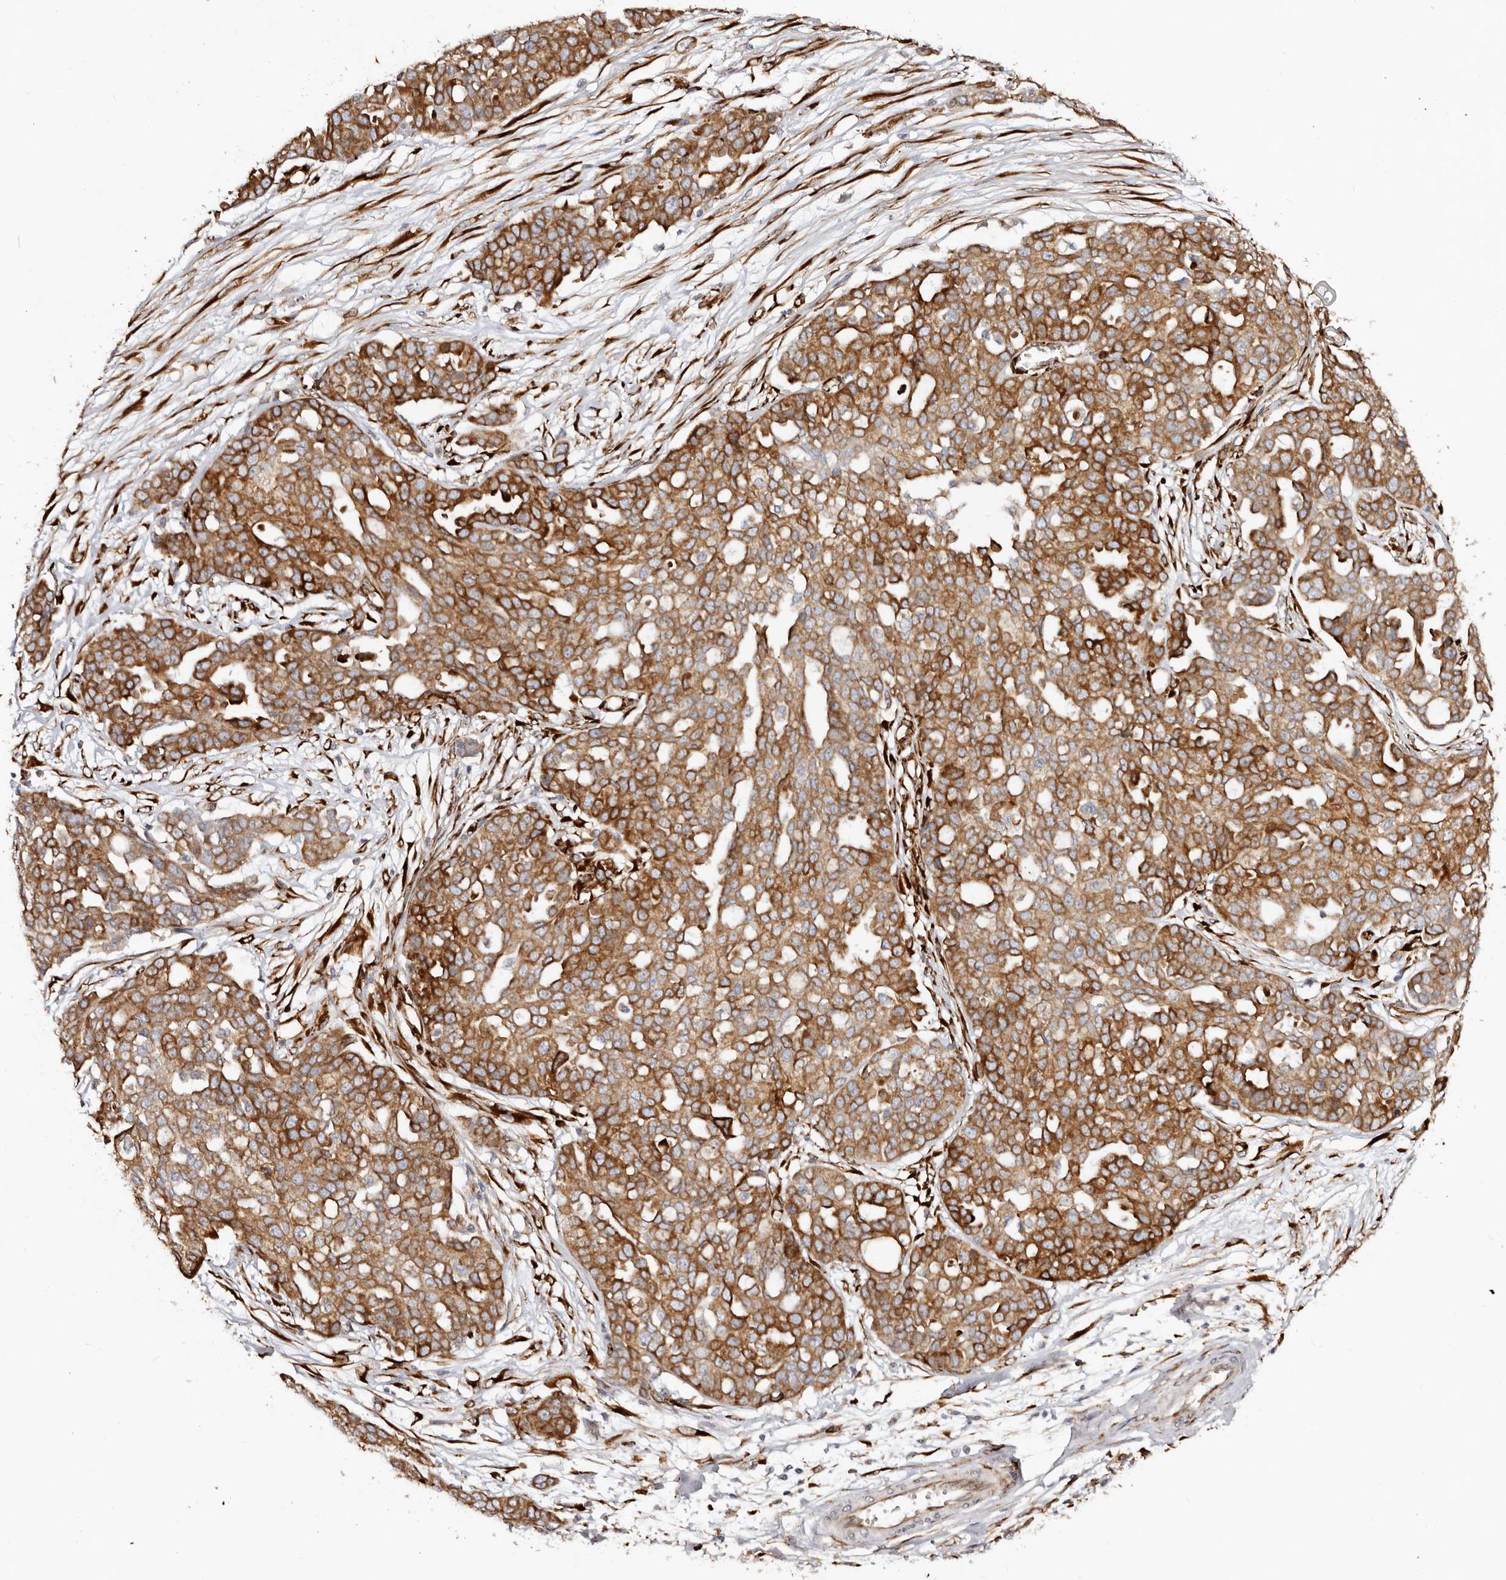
{"staining": {"intensity": "strong", "quantity": ">75%", "location": "cytoplasmic/membranous"}, "tissue": "ovarian cancer", "cell_type": "Tumor cells", "image_type": "cancer", "snomed": [{"axis": "morphology", "description": "Cystadenocarcinoma, serous, NOS"}, {"axis": "topography", "description": "Soft tissue"}, {"axis": "topography", "description": "Ovary"}], "caption": "A high amount of strong cytoplasmic/membranous staining is appreciated in approximately >75% of tumor cells in ovarian cancer tissue.", "gene": "SERPINH1", "patient": {"sex": "female", "age": 57}}